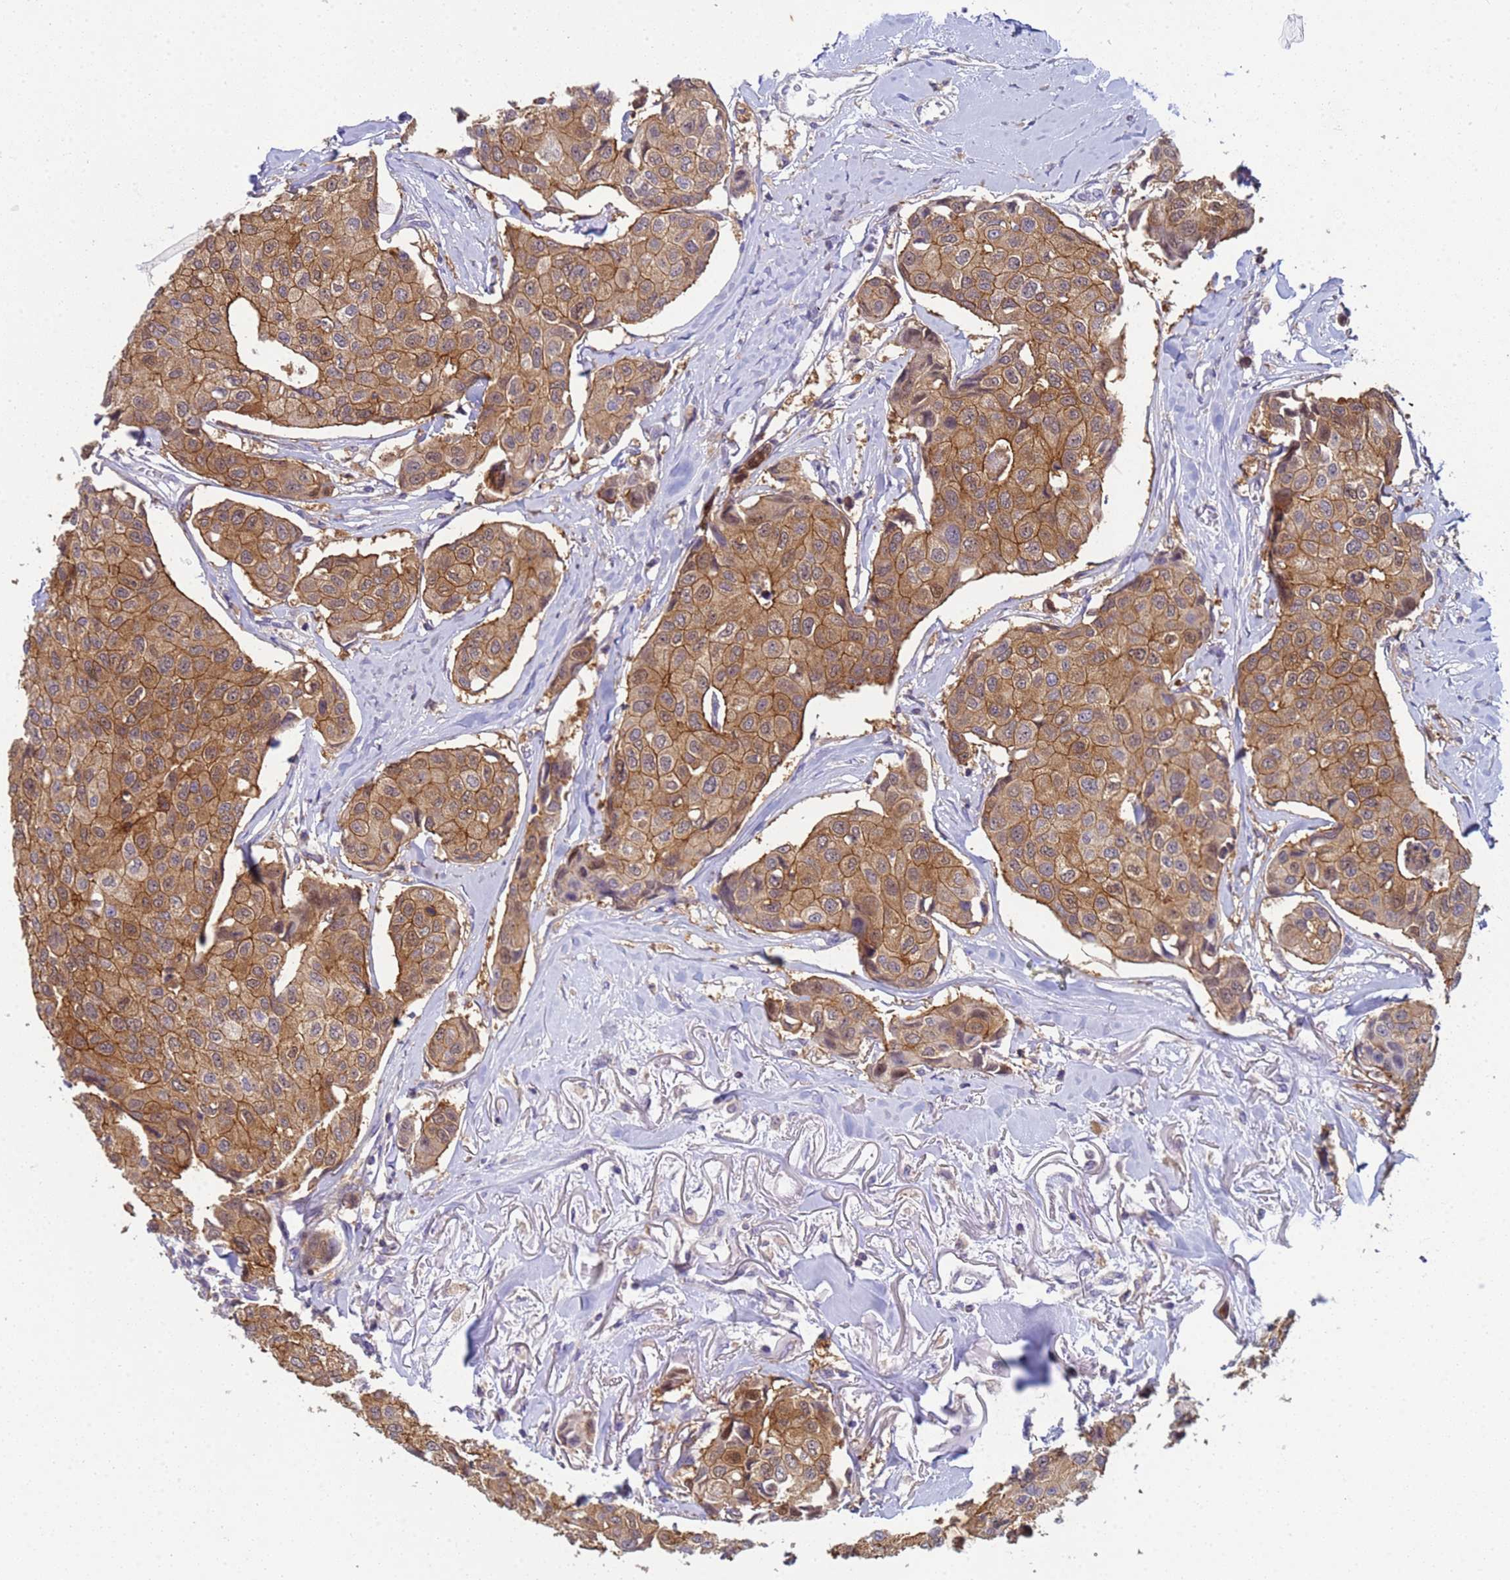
{"staining": {"intensity": "moderate", "quantity": ">75%", "location": "cytoplasmic/membranous"}, "tissue": "breast cancer", "cell_type": "Tumor cells", "image_type": "cancer", "snomed": [{"axis": "morphology", "description": "Duct carcinoma"}, {"axis": "topography", "description": "Breast"}], "caption": "DAB immunohistochemical staining of breast cancer (invasive ductal carcinoma) shows moderate cytoplasmic/membranous protein positivity in approximately >75% of tumor cells.", "gene": "KLHL13", "patient": {"sex": "female", "age": 80}}